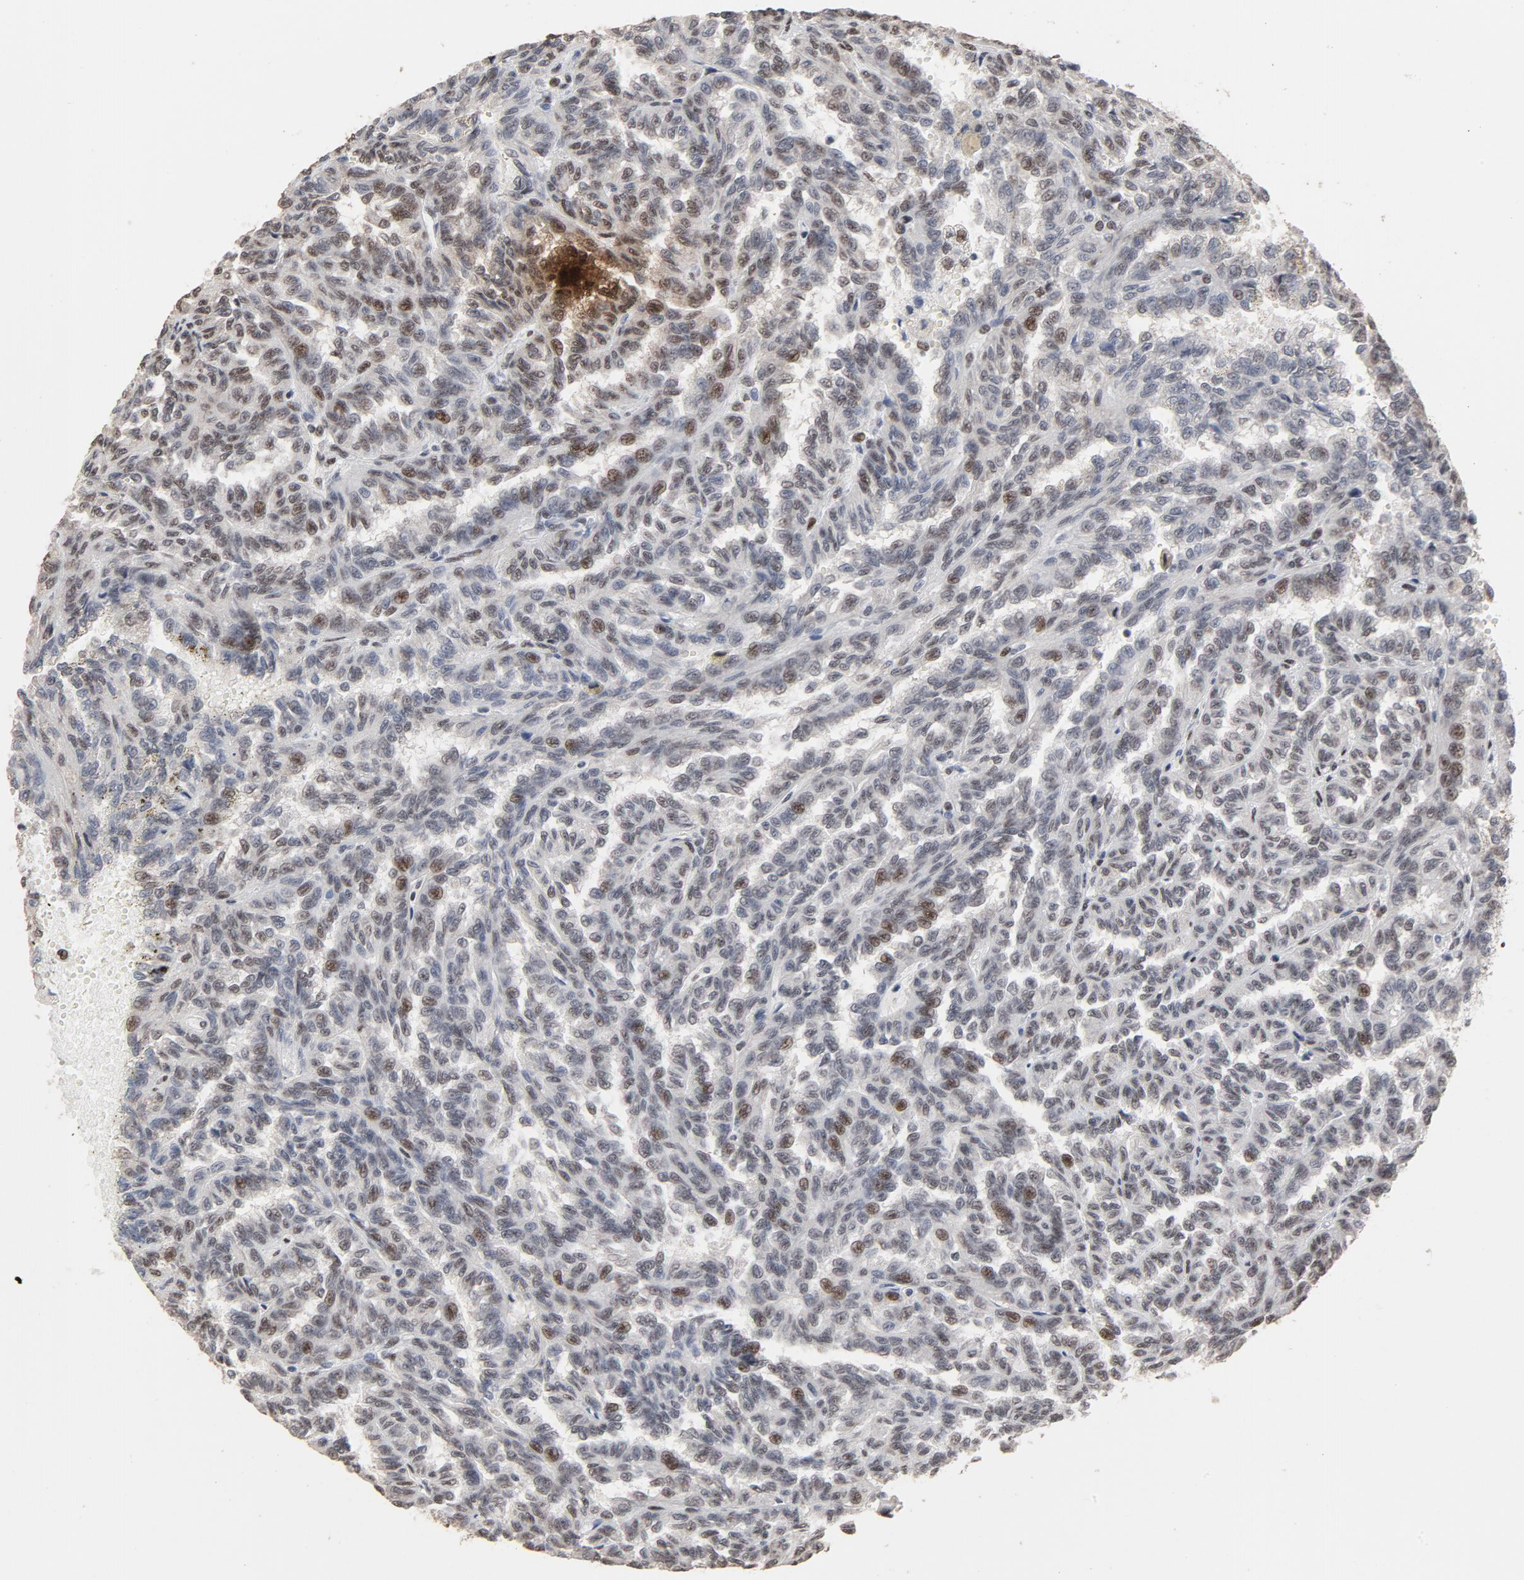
{"staining": {"intensity": "moderate", "quantity": "25%-75%", "location": "nuclear"}, "tissue": "renal cancer", "cell_type": "Tumor cells", "image_type": "cancer", "snomed": [{"axis": "morphology", "description": "Inflammation, NOS"}, {"axis": "morphology", "description": "Adenocarcinoma, NOS"}, {"axis": "topography", "description": "Kidney"}], "caption": "A medium amount of moderate nuclear staining is seen in approximately 25%-75% of tumor cells in renal cancer (adenocarcinoma) tissue.", "gene": "TP53RK", "patient": {"sex": "male", "age": 68}}